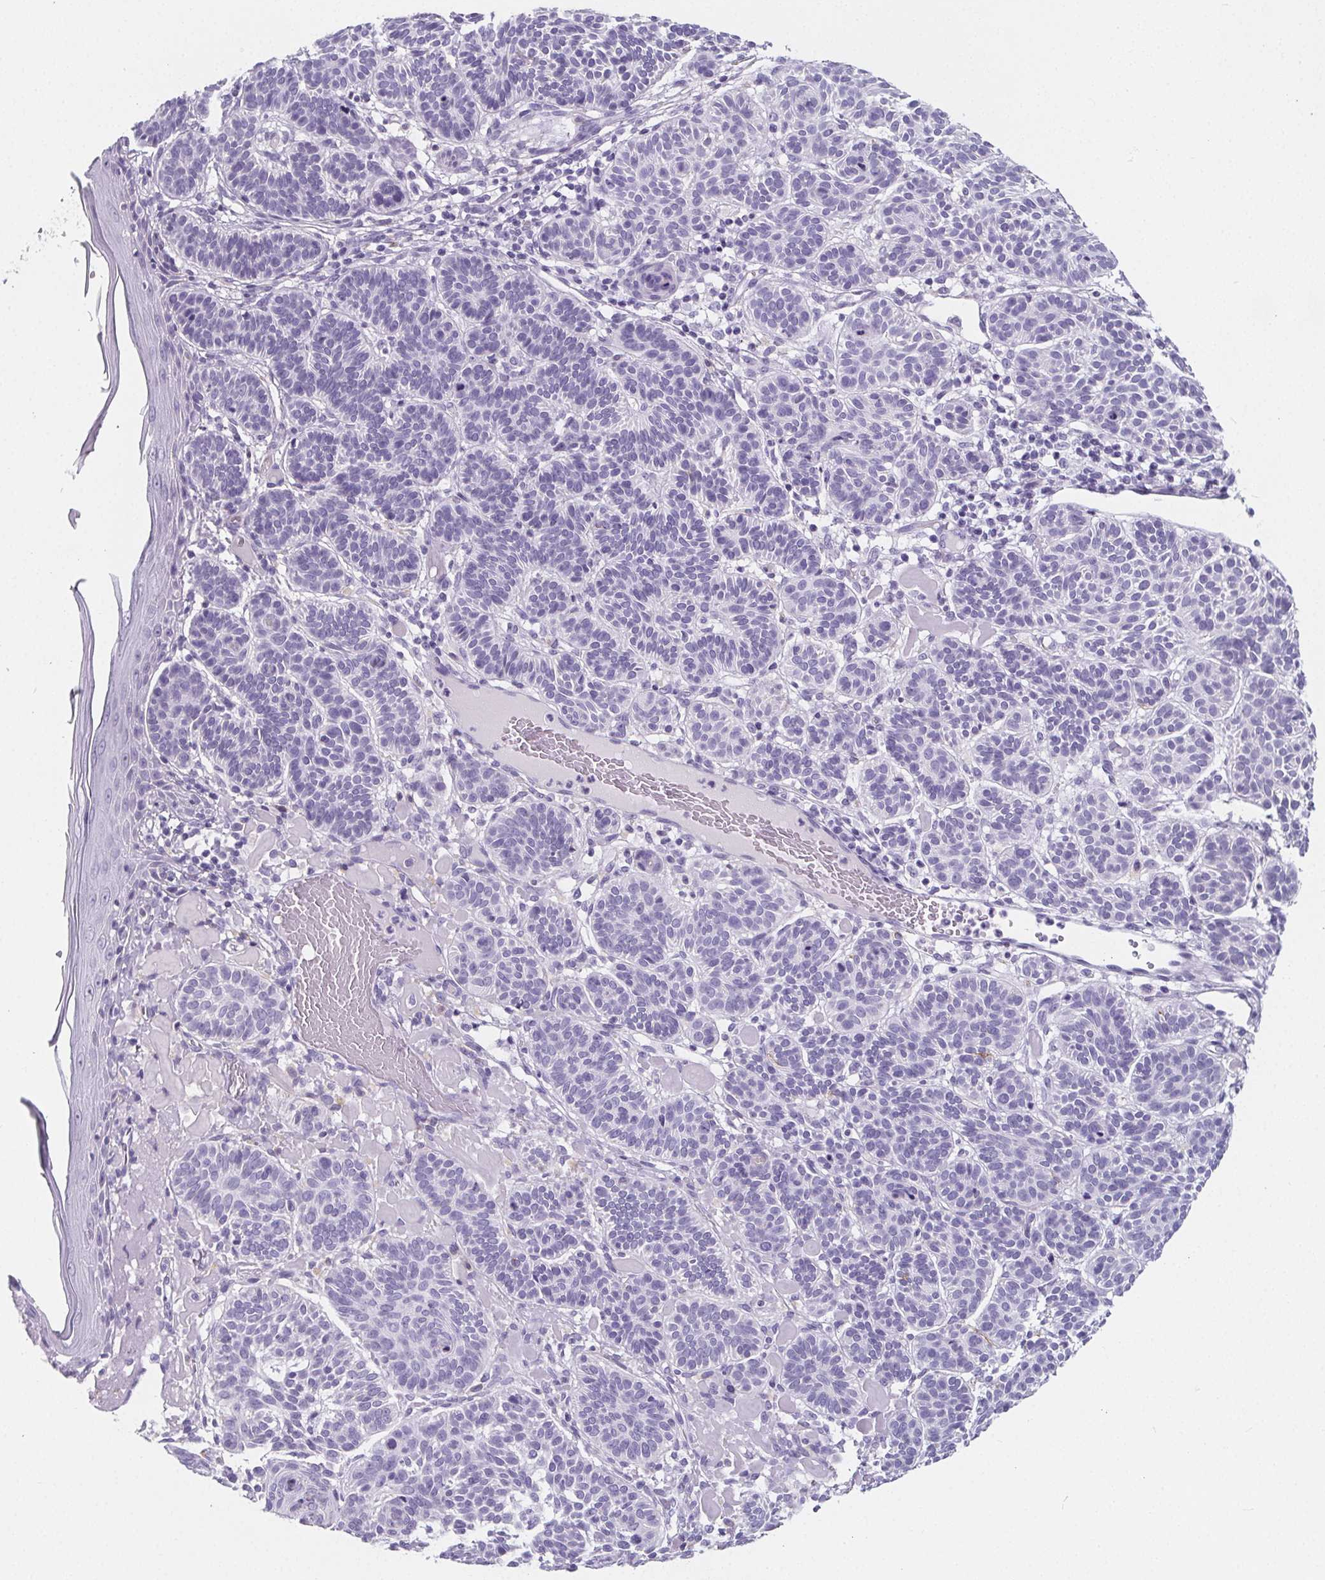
{"staining": {"intensity": "negative", "quantity": "none", "location": "none"}, "tissue": "skin cancer", "cell_type": "Tumor cells", "image_type": "cancer", "snomed": [{"axis": "morphology", "description": "Basal cell carcinoma"}, {"axis": "topography", "description": "Skin"}], "caption": "This image is of skin cancer (basal cell carcinoma) stained with immunohistochemistry to label a protein in brown with the nuclei are counter-stained blue. There is no expression in tumor cells.", "gene": "ADRB1", "patient": {"sex": "male", "age": 85}}